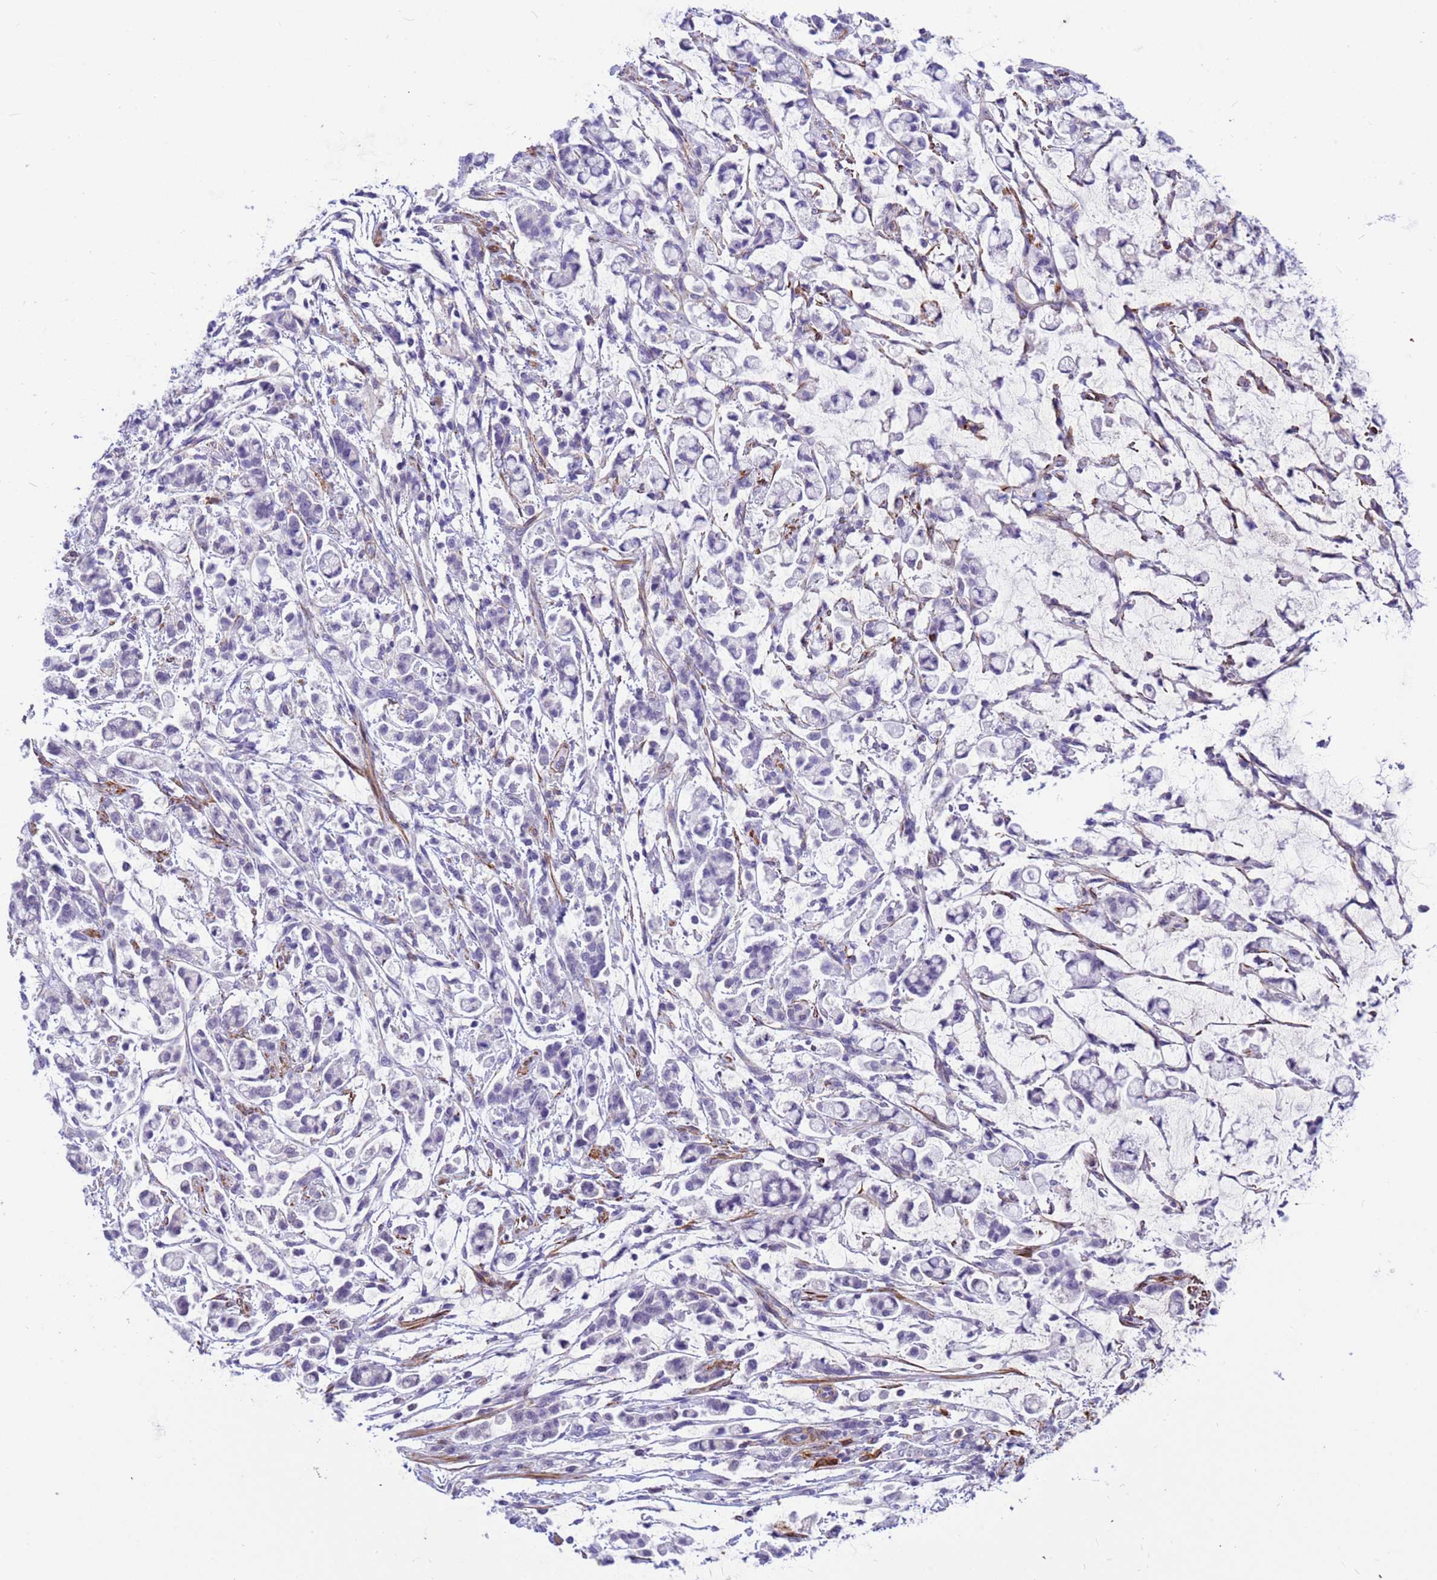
{"staining": {"intensity": "negative", "quantity": "none", "location": "none"}, "tissue": "stomach cancer", "cell_type": "Tumor cells", "image_type": "cancer", "snomed": [{"axis": "morphology", "description": "Adenocarcinoma, NOS"}, {"axis": "topography", "description": "Stomach"}], "caption": "Tumor cells are negative for protein expression in human stomach adenocarcinoma.", "gene": "ORM1", "patient": {"sex": "female", "age": 60}}